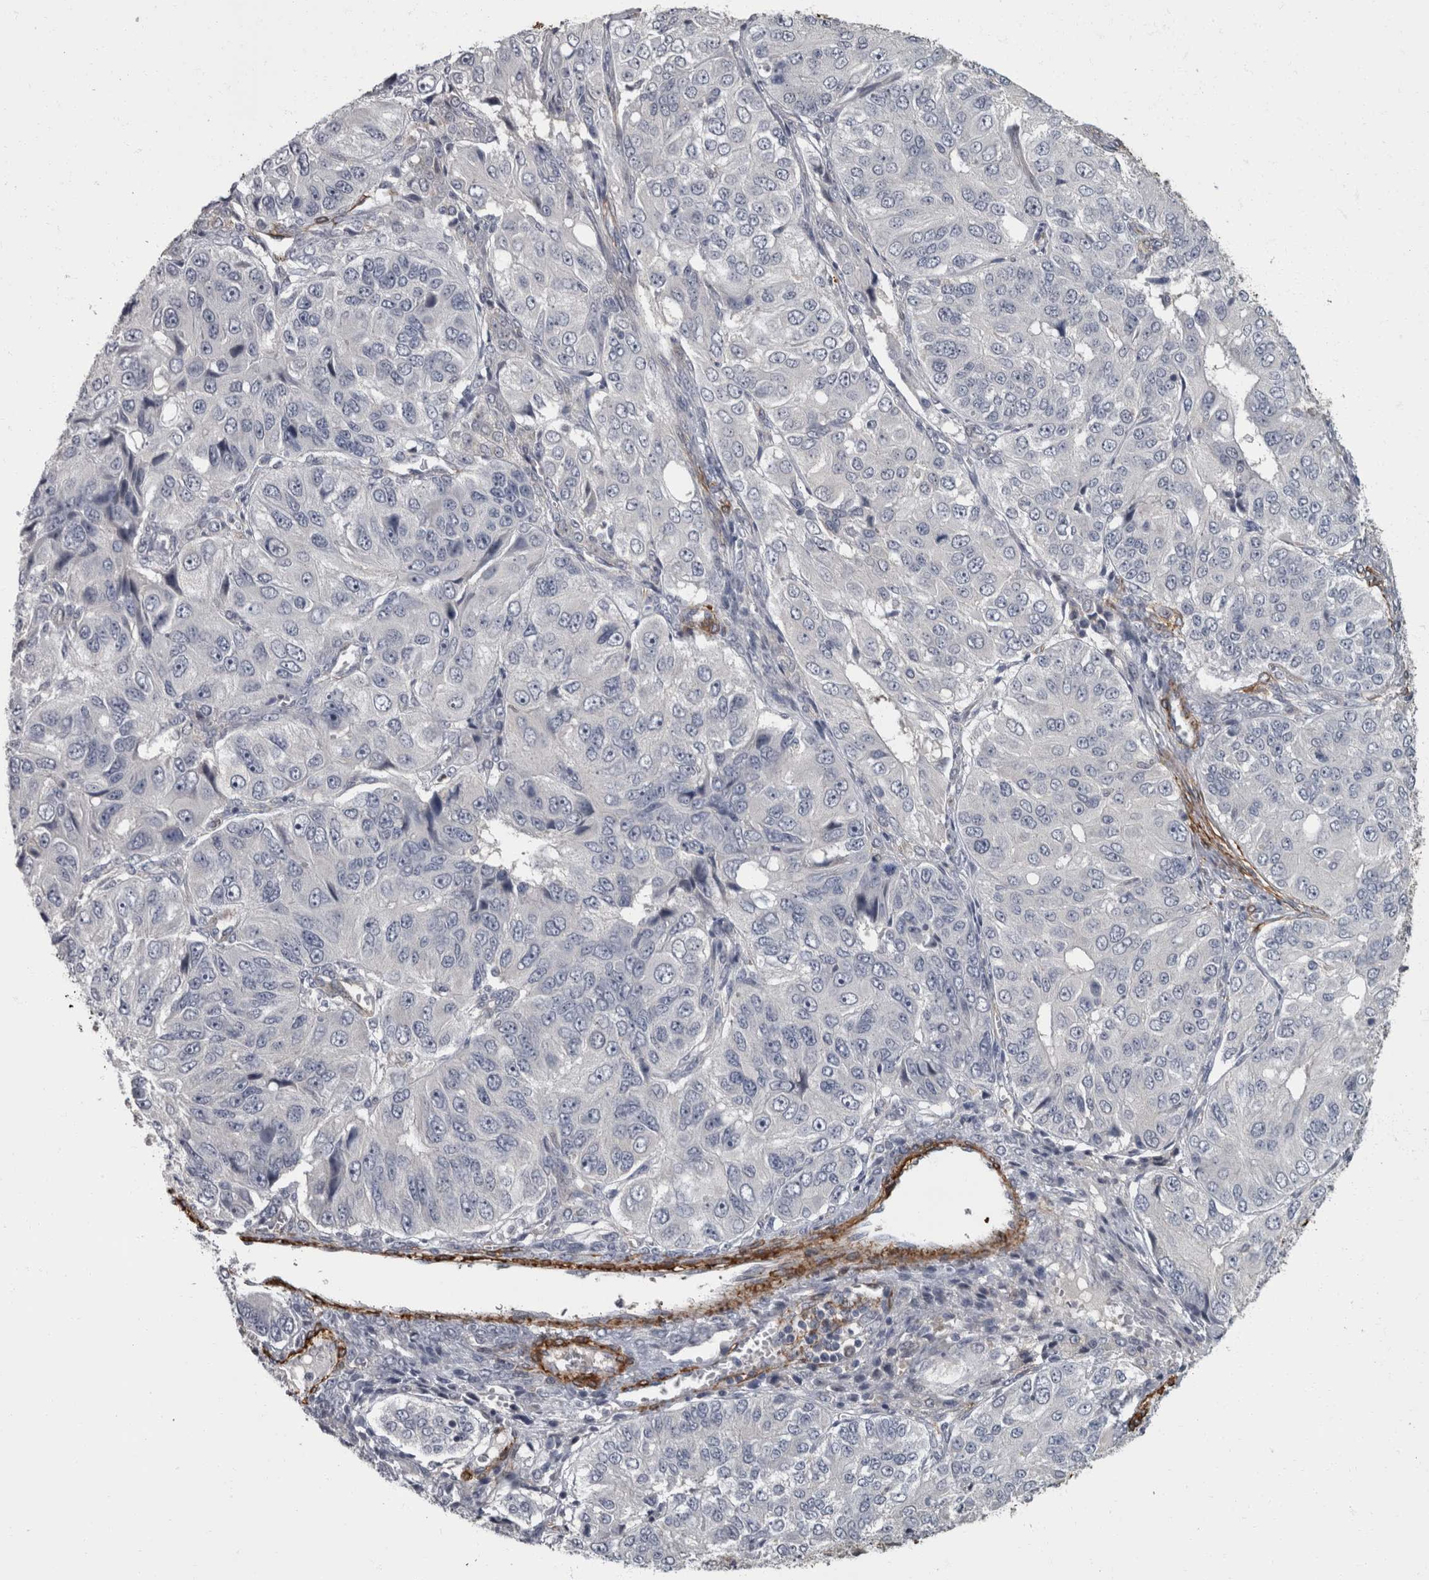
{"staining": {"intensity": "negative", "quantity": "none", "location": "none"}, "tissue": "ovarian cancer", "cell_type": "Tumor cells", "image_type": "cancer", "snomed": [{"axis": "morphology", "description": "Carcinoma, endometroid"}, {"axis": "topography", "description": "Ovary"}], "caption": "Photomicrograph shows no protein positivity in tumor cells of endometroid carcinoma (ovarian) tissue.", "gene": "MASTL", "patient": {"sex": "female", "age": 51}}